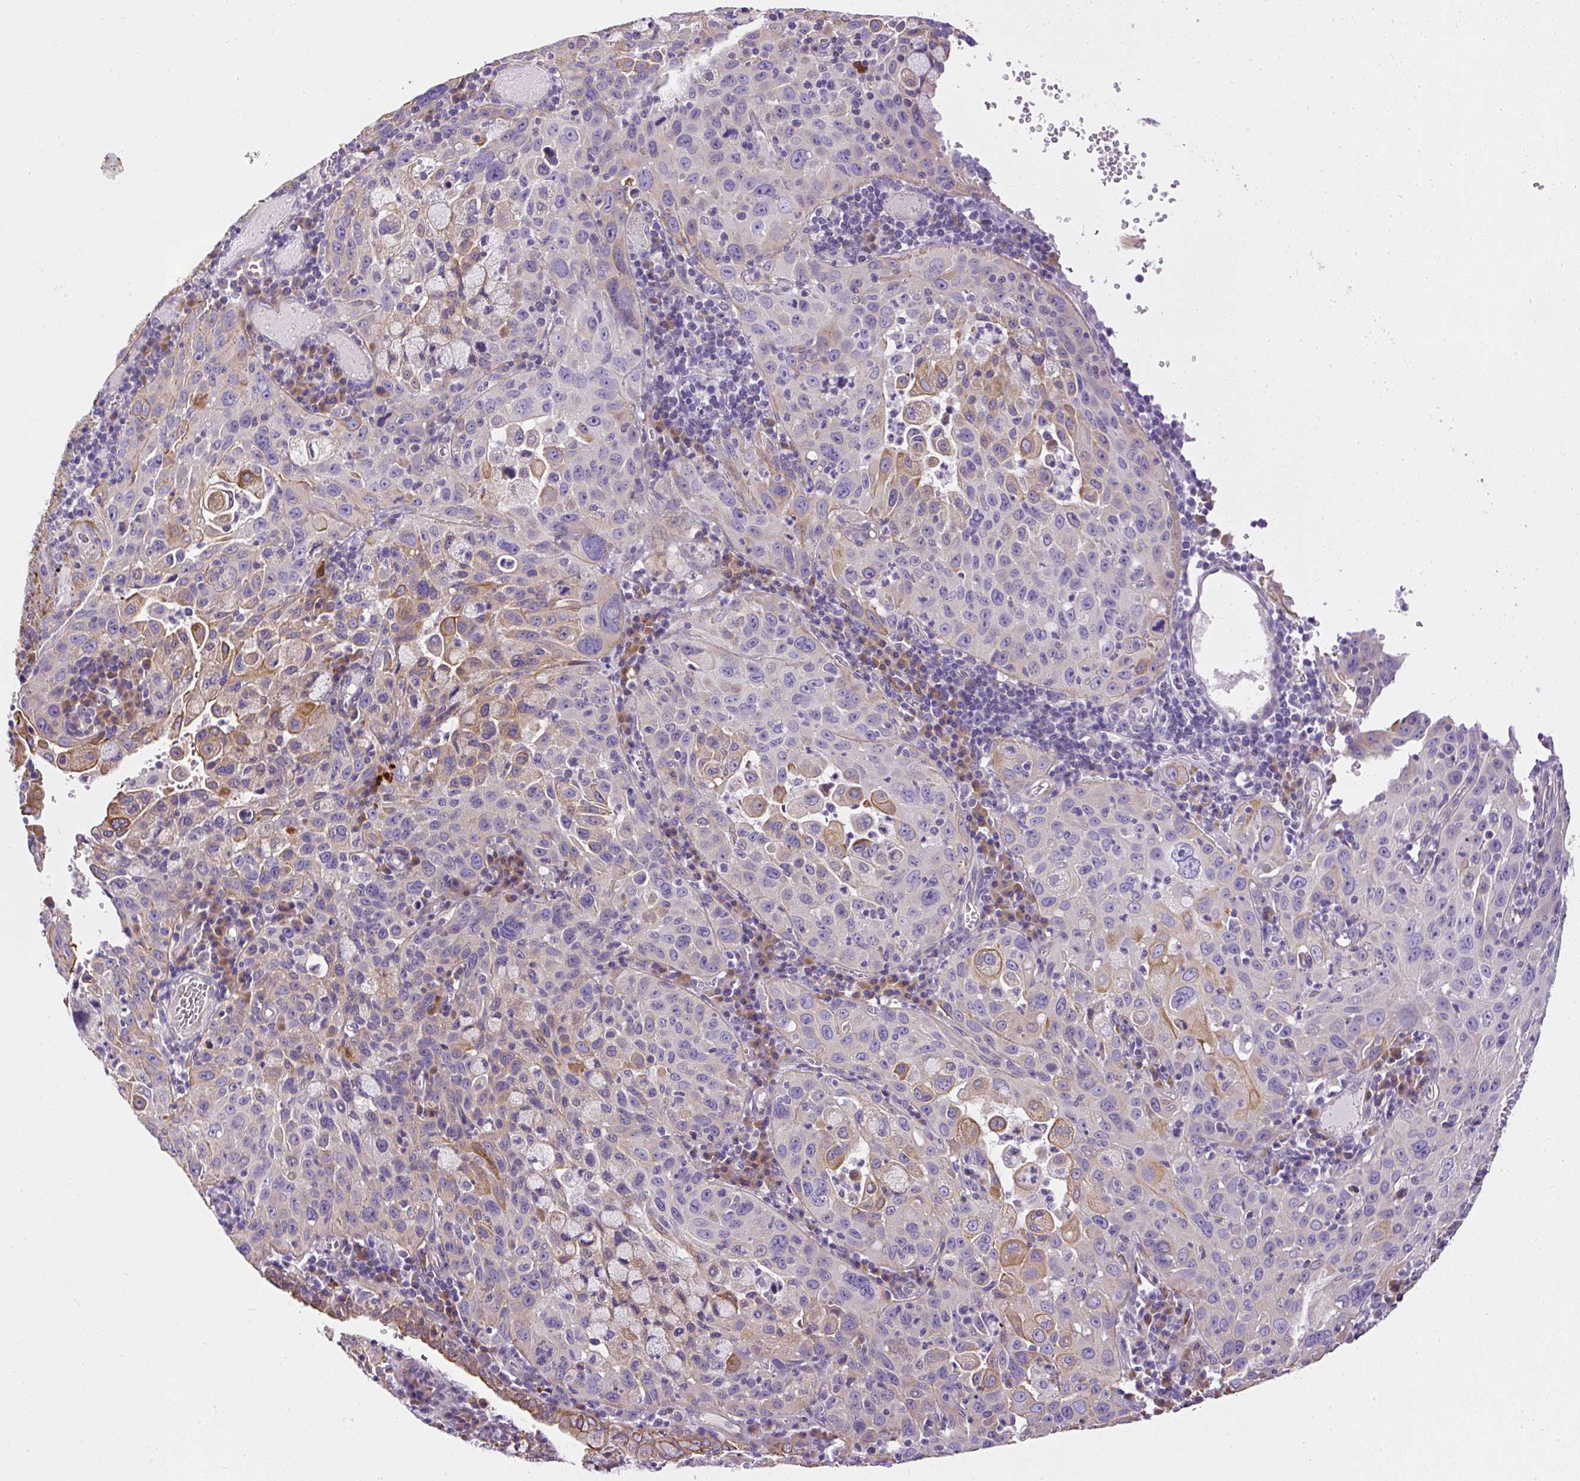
{"staining": {"intensity": "moderate", "quantity": "<25%", "location": "cytoplasmic/membranous"}, "tissue": "cervical cancer", "cell_type": "Tumor cells", "image_type": "cancer", "snomed": [{"axis": "morphology", "description": "Squamous cell carcinoma, NOS"}, {"axis": "topography", "description": "Cervix"}], "caption": "About <25% of tumor cells in cervical cancer reveal moderate cytoplasmic/membranous protein expression as visualized by brown immunohistochemical staining.", "gene": "FAM149A", "patient": {"sex": "female", "age": 42}}